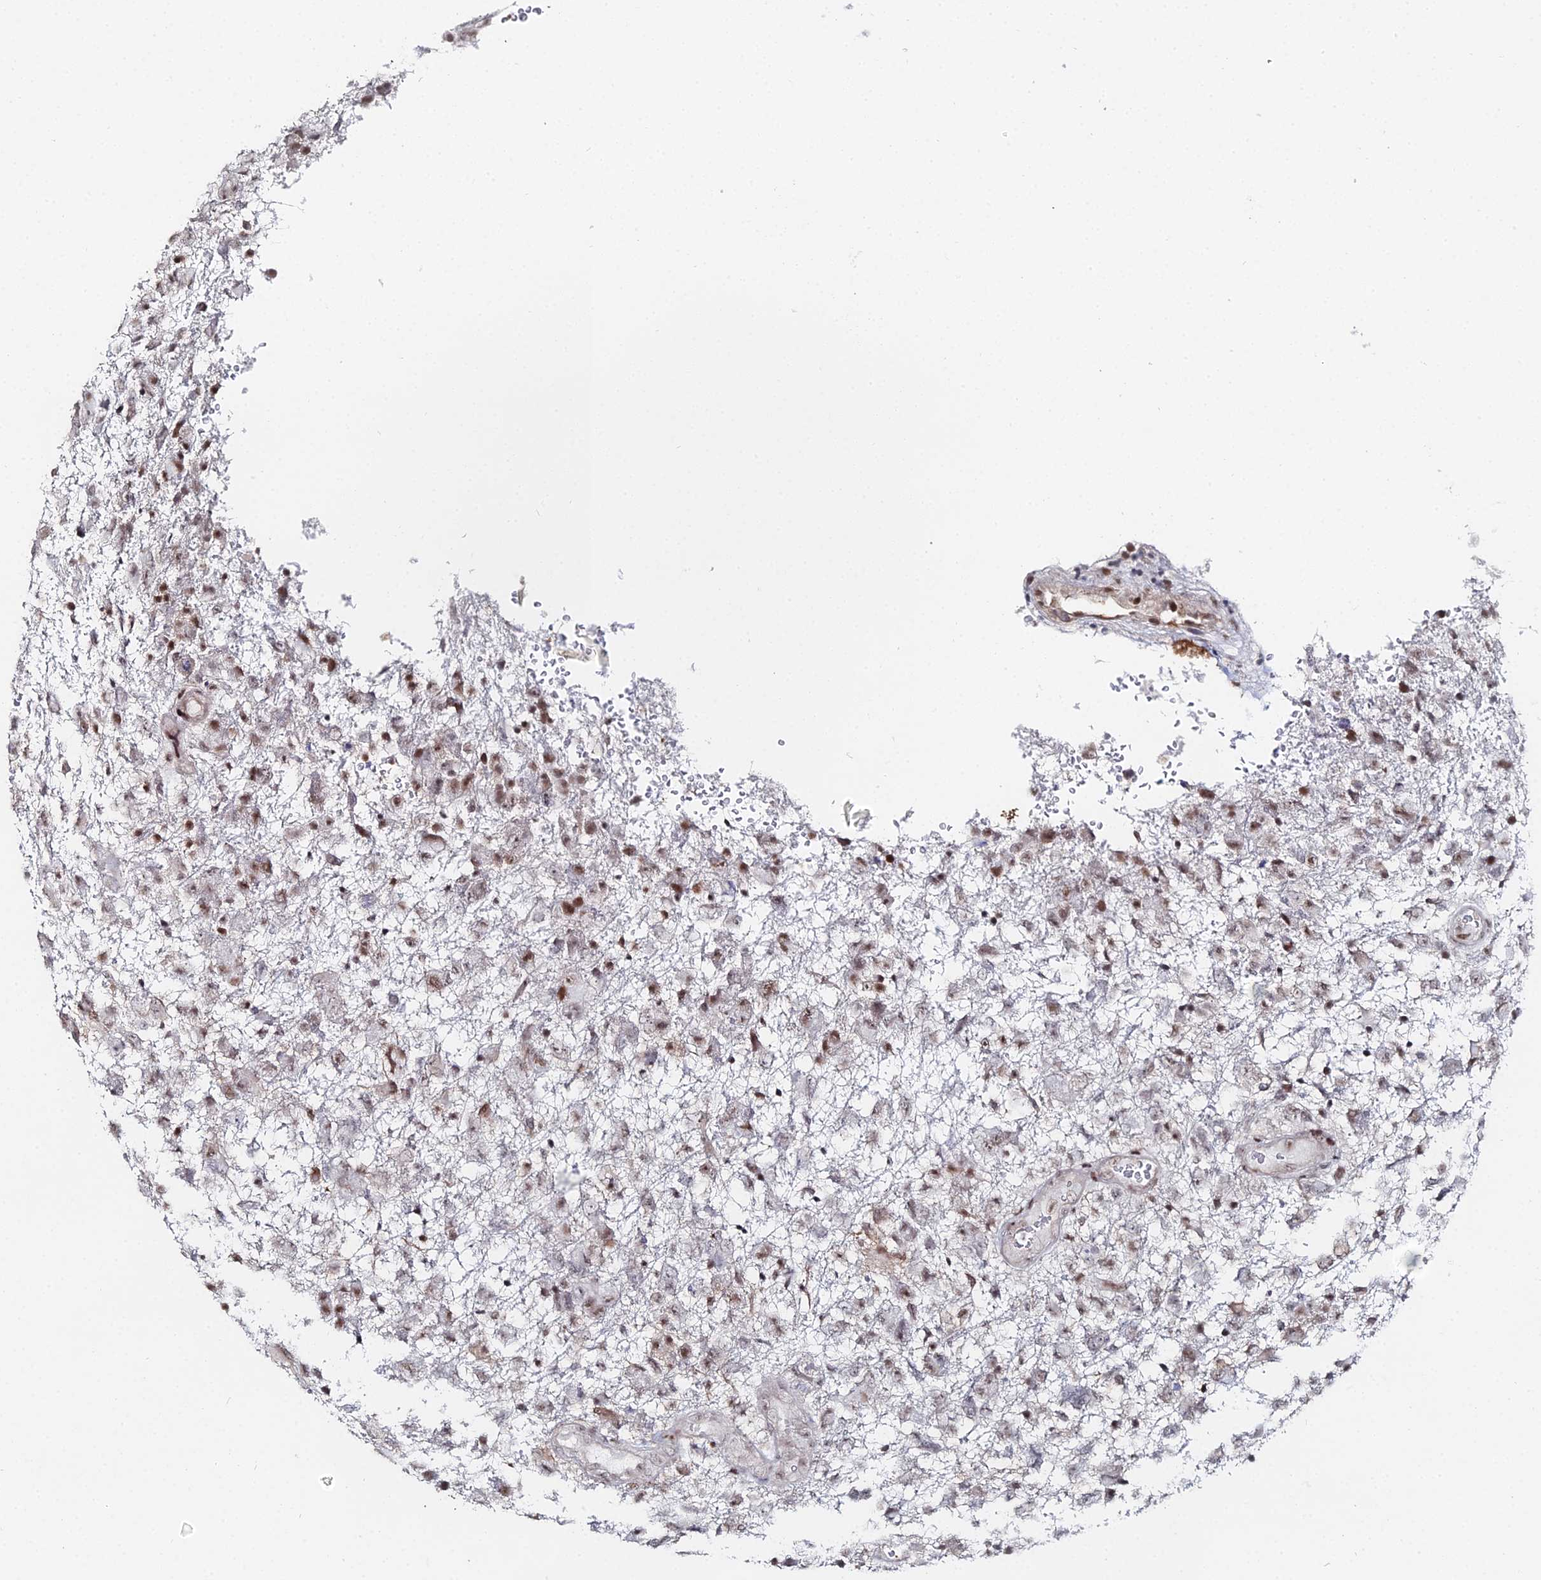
{"staining": {"intensity": "moderate", "quantity": ">75%", "location": "nuclear"}, "tissue": "glioma", "cell_type": "Tumor cells", "image_type": "cancer", "snomed": [{"axis": "morphology", "description": "Glioma, malignant, High grade"}, {"axis": "topography", "description": "Brain"}], "caption": "Protein expression analysis of human high-grade glioma (malignant) reveals moderate nuclear expression in about >75% of tumor cells.", "gene": "GSC2", "patient": {"sex": "male", "age": 61}}